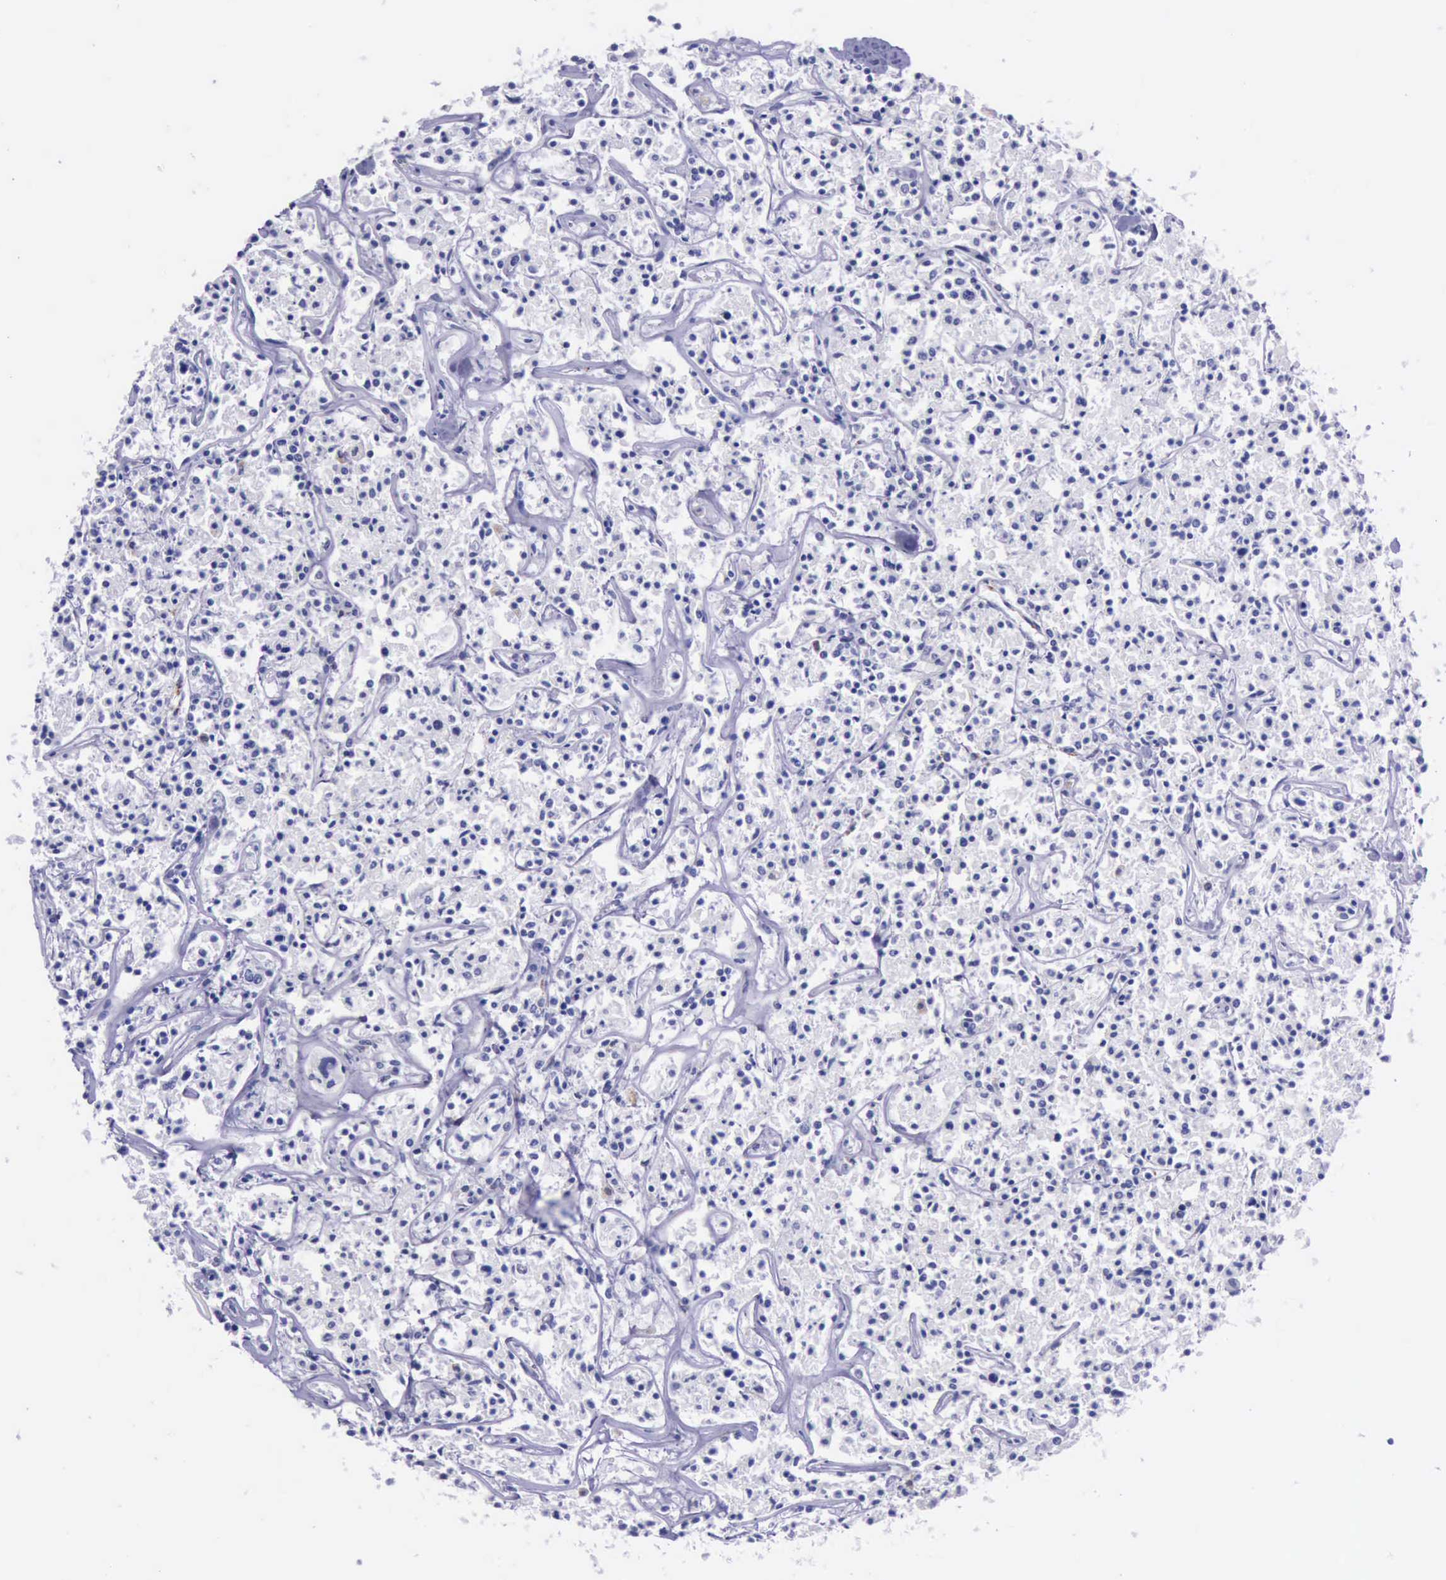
{"staining": {"intensity": "negative", "quantity": "none", "location": "none"}, "tissue": "lymphoma", "cell_type": "Tumor cells", "image_type": "cancer", "snomed": [{"axis": "morphology", "description": "Malignant lymphoma, non-Hodgkin's type, Low grade"}, {"axis": "topography", "description": "Small intestine"}], "caption": "DAB immunohistochemical staining of lymphoma displays no significant expression in tumor cells. (DAB immunohistochemistry visualized using brightfield microscopy, high magnification).", "gene": "GLA", "patient": {"sex": "female", "age": 59}}